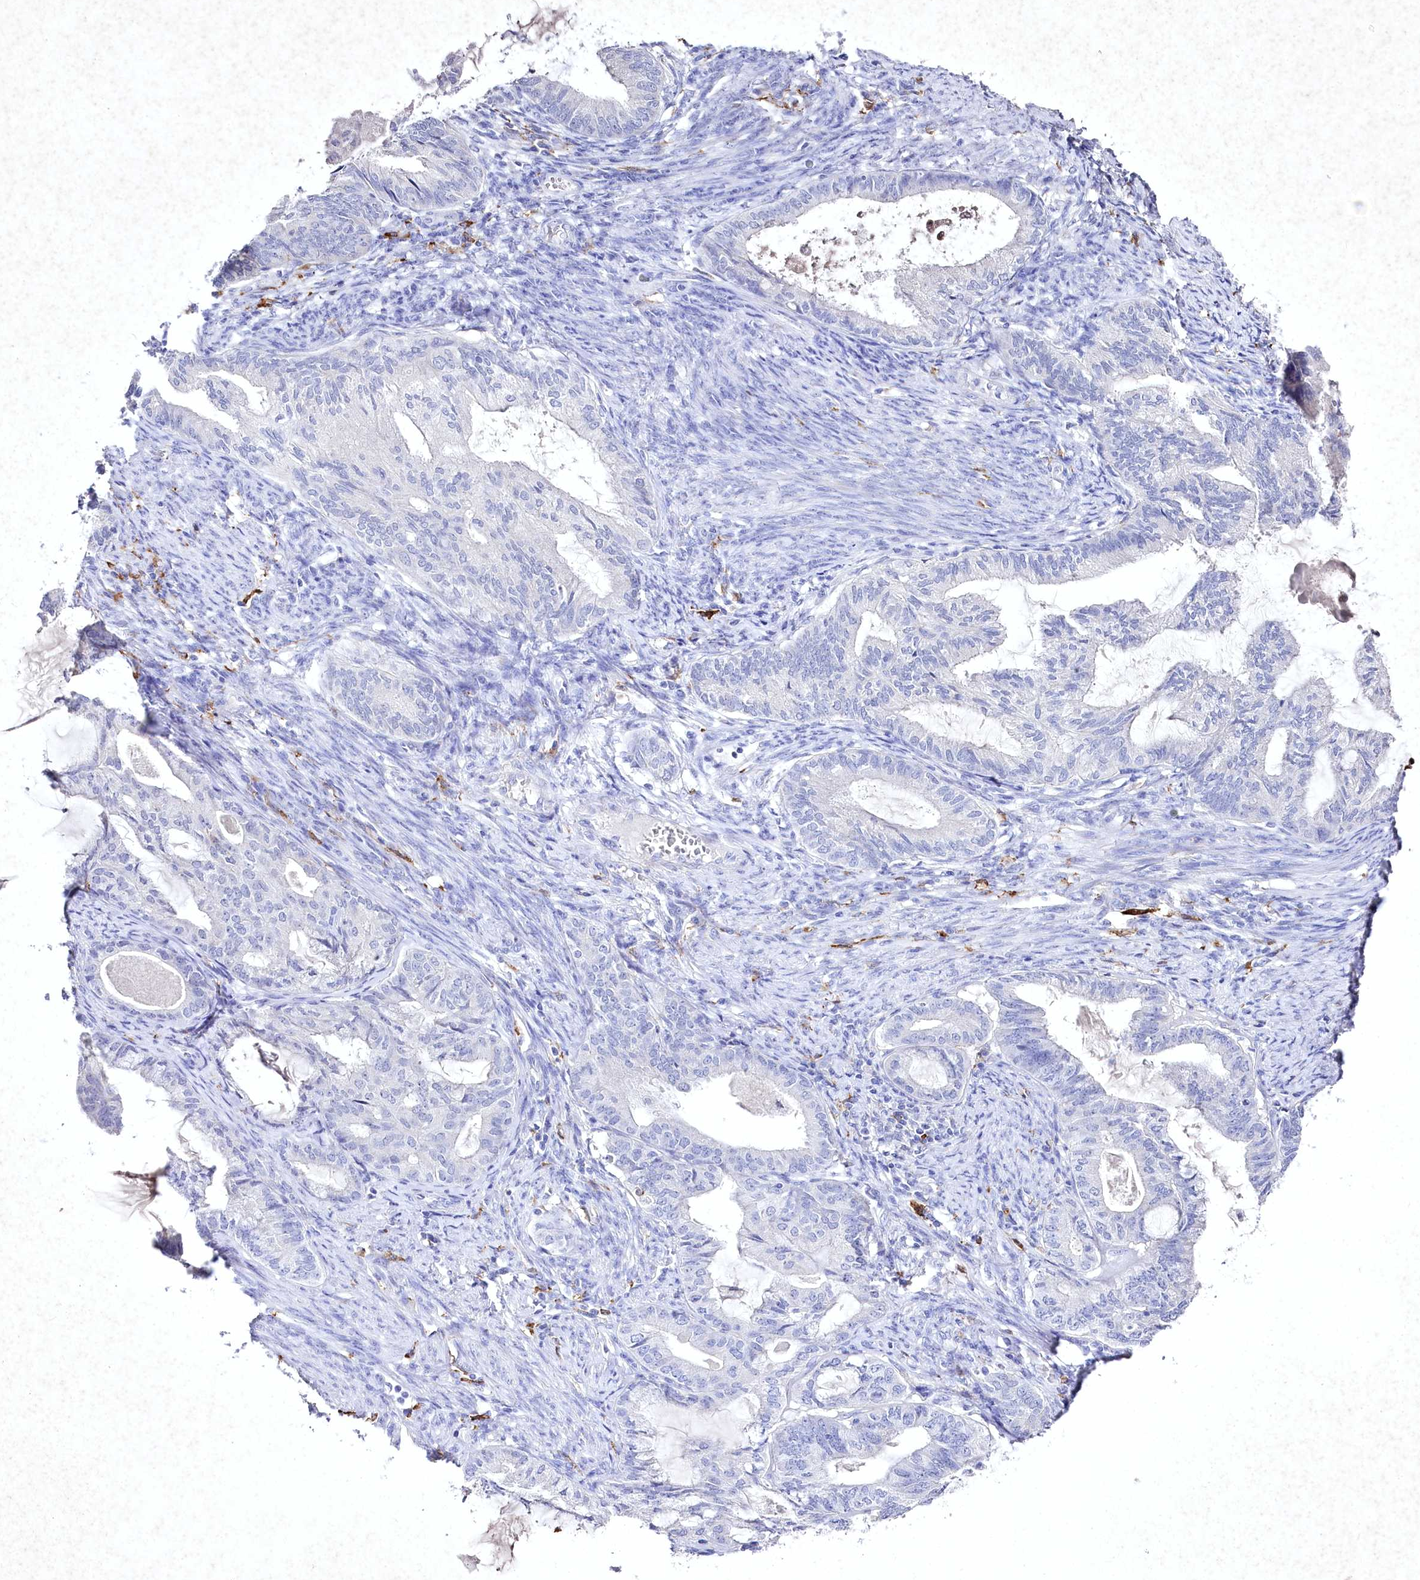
{"staining": {"intensity": "negative", "quantity": "none", "location": "none"}, "tissue": "endometrial cancer", "cell_type": "Tumor cells", "image_type": "cancer", "snomed": [{"axis": "morphology", "description": "Adenocarcinoma, NOS"}, {"axis": "topography", "description": "Endometrium"}], "caption": "This histopathology image is of adenocarcinoma (endometrial) stained with immunohistochemistry (IHC) to label a protein in brown with the nuclei are counter-stained blue. There is no staining in tumor cells.", "gene": "CLEC4M", "patient": {"sex": "female", "age": 86}}